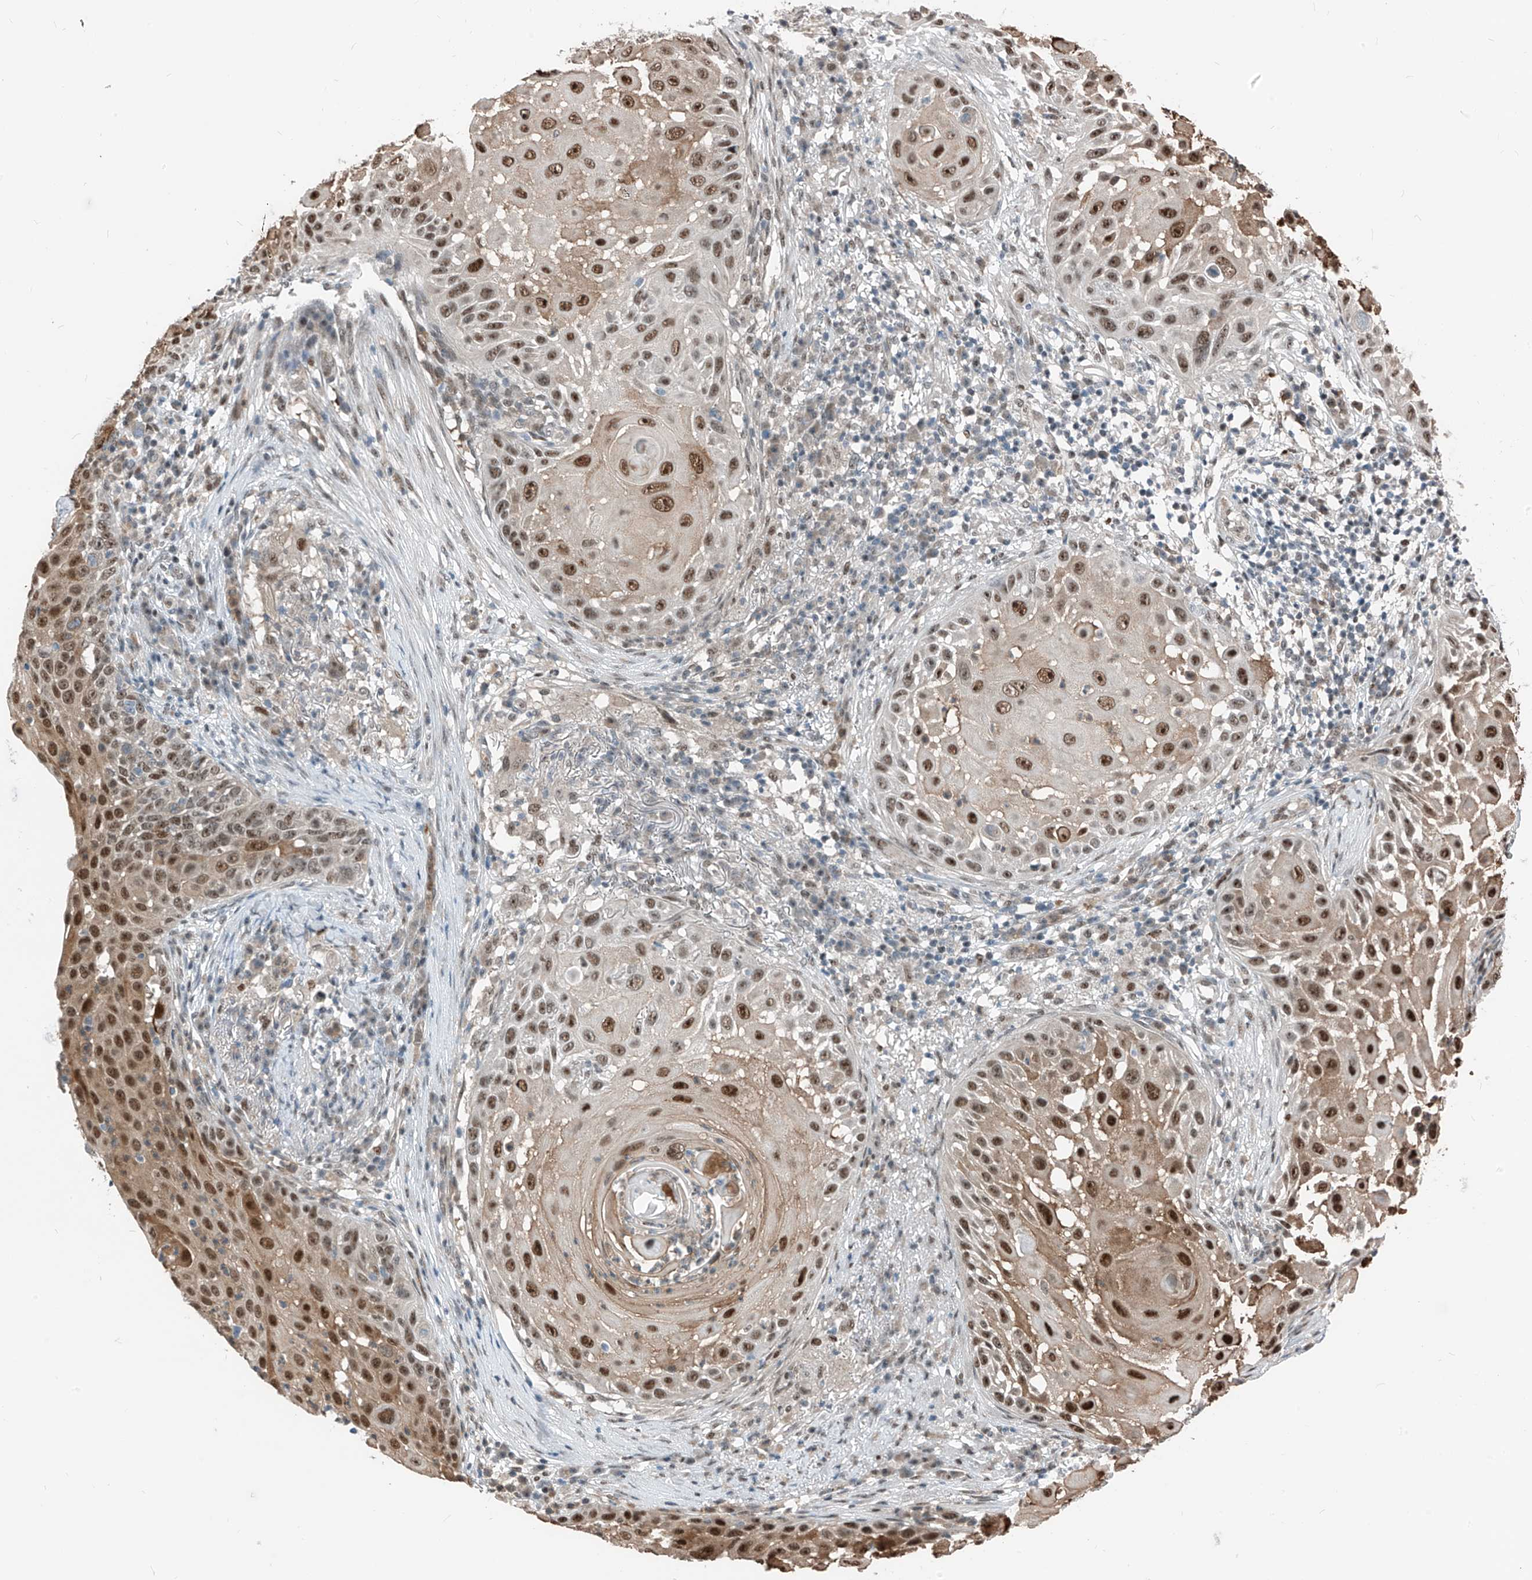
{"staining": {"intensity": "moderate", "quantity": ">75%", "location": "nuclear"}, "tissue": "skin cancer", "cell_type": "Tumor cells", "image_type": "cancer", "snomed": [{"axis": "morphology", "description": "Squamous cell carcinoma, NOS"}, {"axis": "topography", "description": "Skin"}], "caption": "Immunohistochemical staining of human skin cancer (squamous cell carcinoma) reveals medium levels of moderate nuclear protein positivity in about >75% of tumor cells.", "gene": "RBP7", "patient": {"sex": "female", "age": 44}}